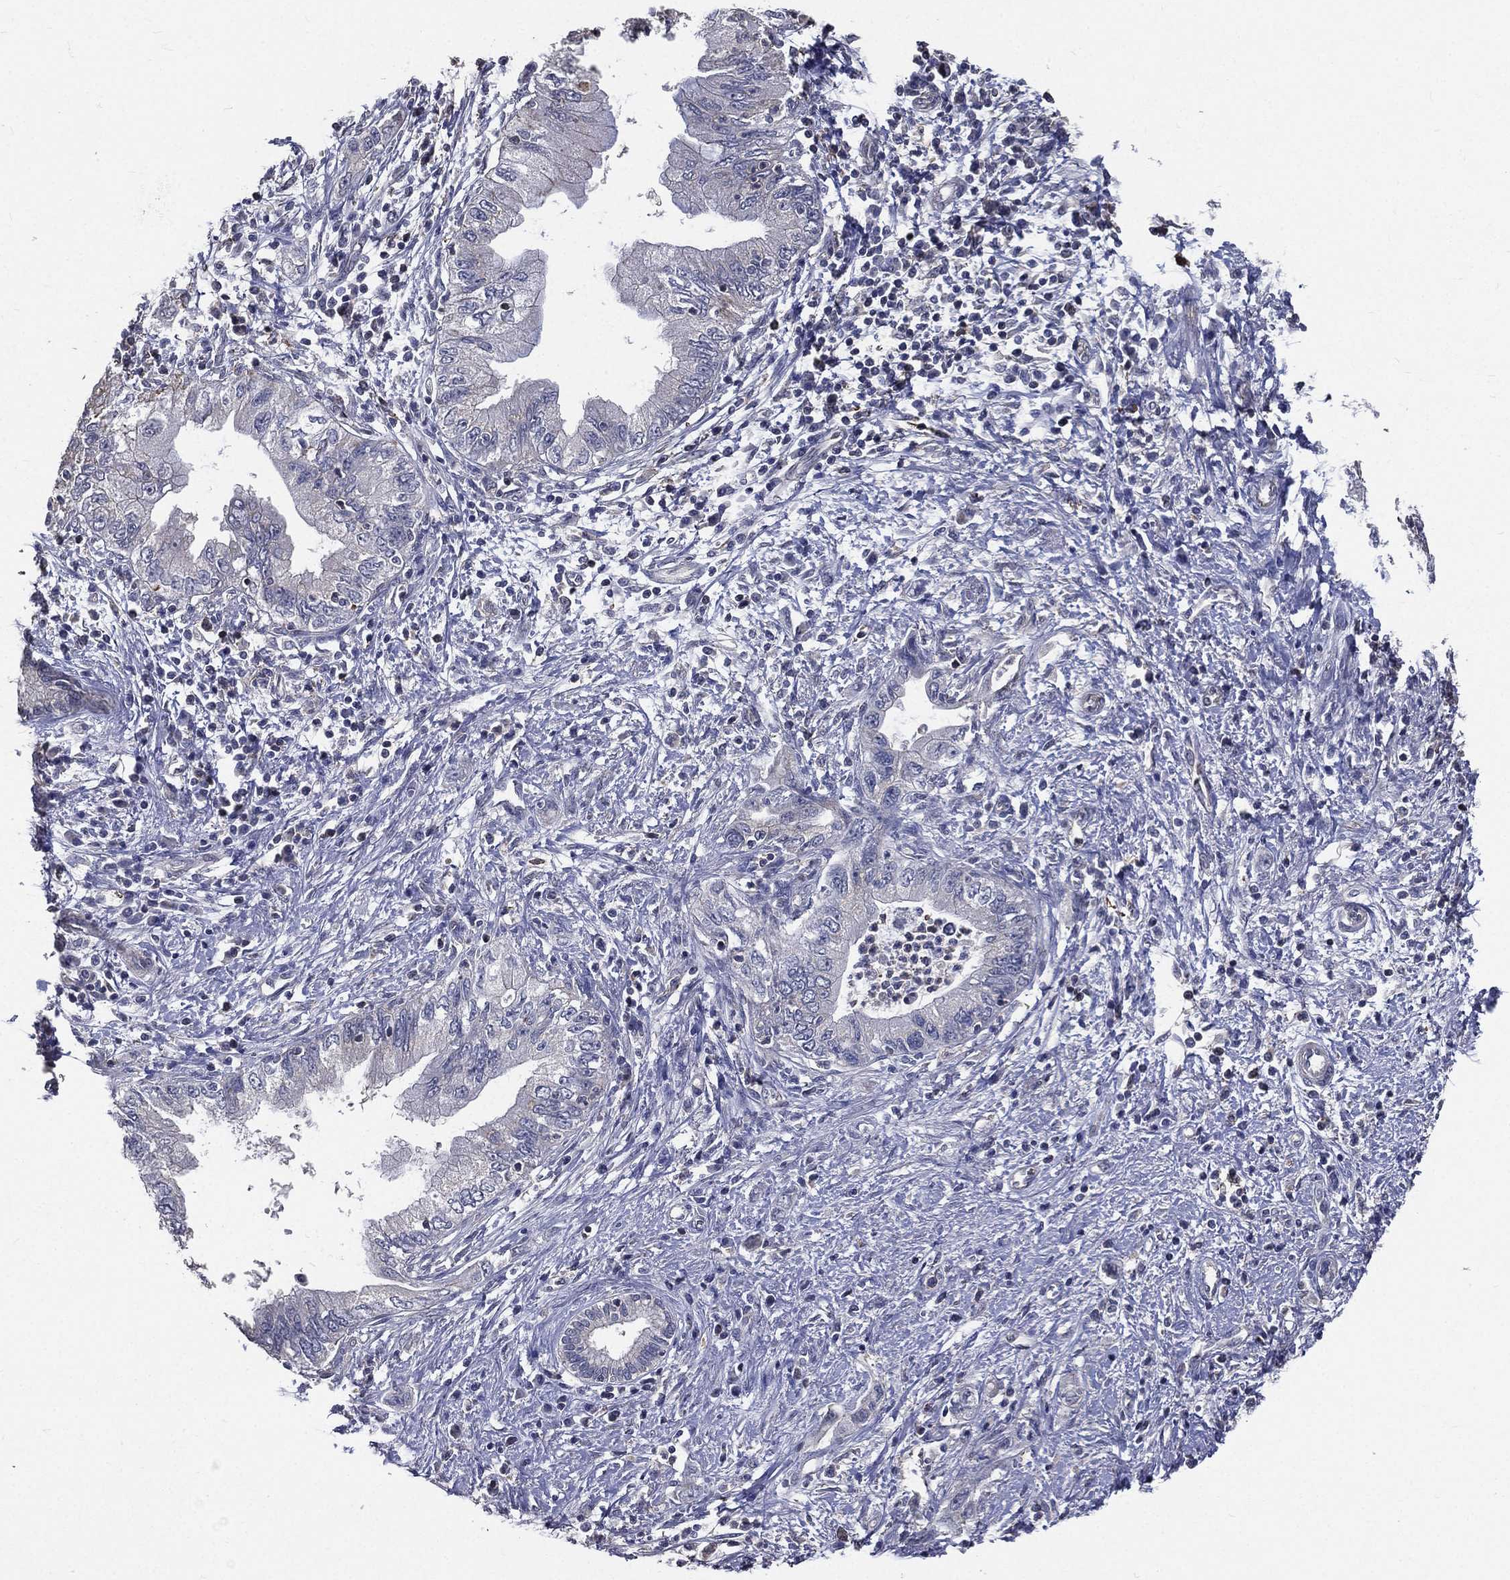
{"staining": {"intensity": "negative", "quantity": "none", "location": "none"}, "tissue": "pancreatic cancer", "cell_type": "Tumor cells", "image_type": "cancer", "snomed": [{"axis": "morphology", "description": "Adenocarcinoma, NOS"}, {"axis": "topography", "description": "Pancreas"}], "caption": "DAB (3,3'-diaminobenzidine) immunohistochemical staining of pancreatic adenocarcinoma shows no significant expression in tumor cells.", "gene": "SERPINB2", "patient": {"sex": "female", "age": 73}}